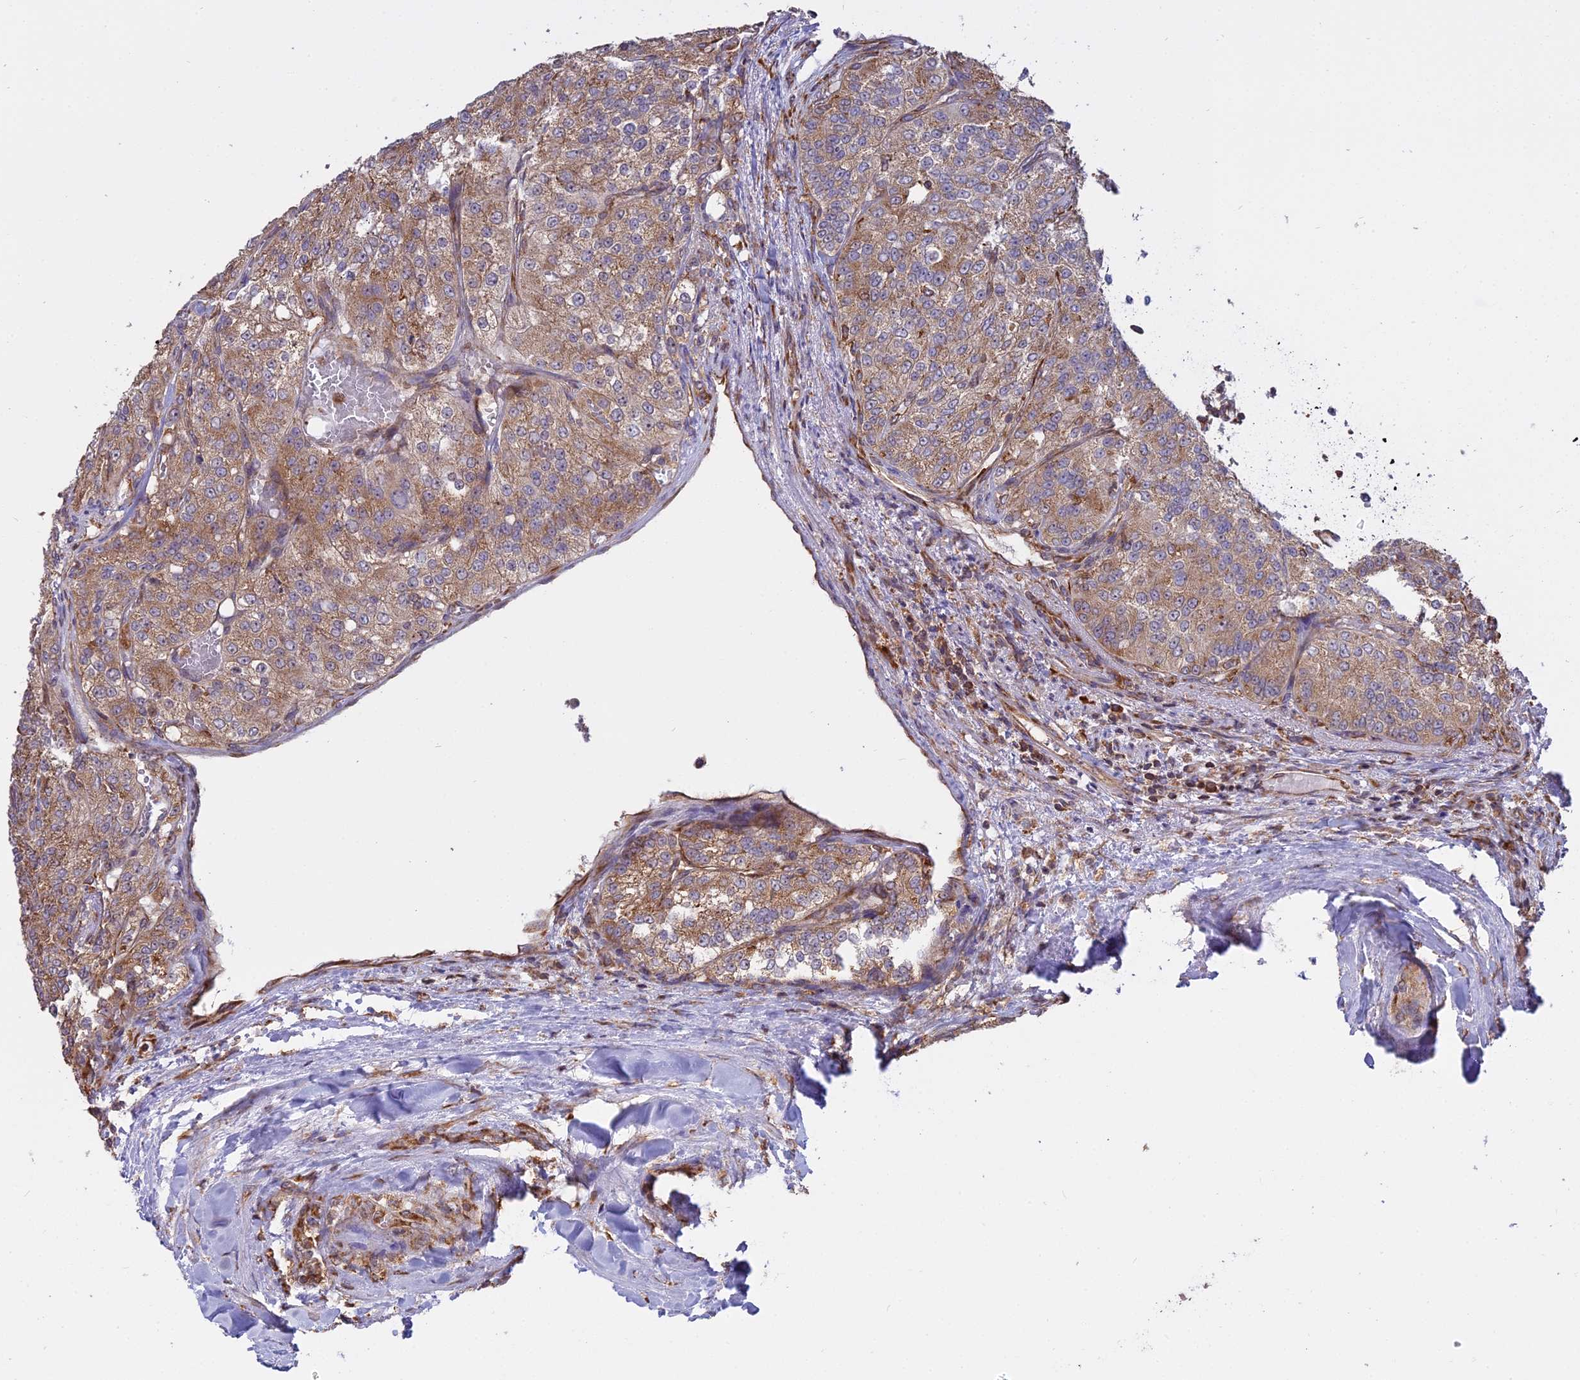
{"staining": {"intensity": "moderate", "quantity": ">75%", "location": "cytoplasmic/membranous"}, "tissue": "renal cancer", "cell_type": "Tumor cells", "image_type": "cancer", "snomed": [{"axis": "morphology", "description": "Adenocarcinoma, NOS"}, {"axis": "topography", "description": "Kidney"}], "caption": "About >75% of tumor cells in adenocarcinoma (renal) exhibit moderate cytoplasmic/membranous protein expression as visualized by brown immunohistochemical staining.", "gene": "RPL26", "patient": {"sex": "female", "age": 63}}